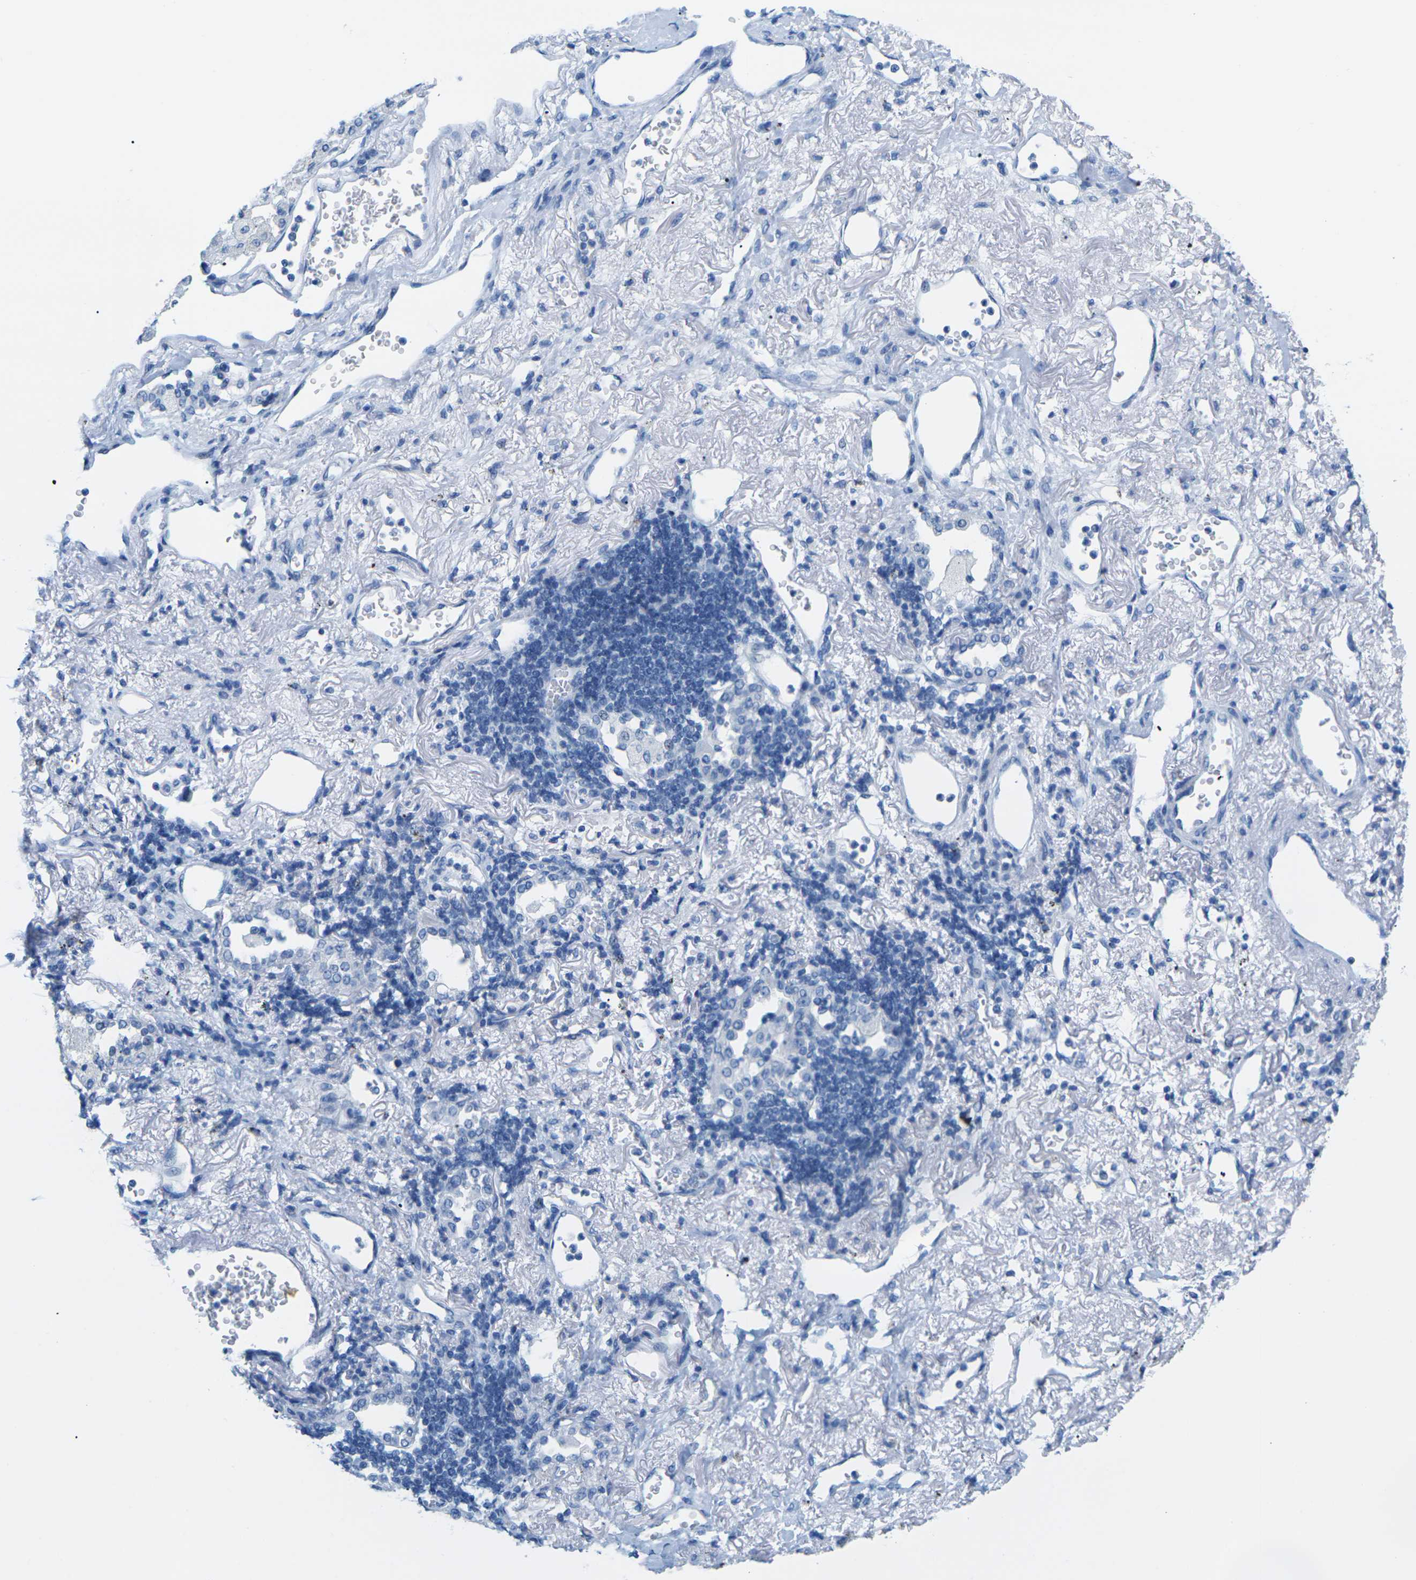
{"staining": {"intensity": "negative", "quantity": "none", "location": "none"}, "tissue": "lung cancer", "cell_type": "Tumor cells", "image_type": "cancer", "snomed": [{"axis": "morphology", "description": "Squamous cell carcinoma, NOS"}, {"axis": "topography", "description": "Lung"}], "caption": "Tumor cells show no significant protein expression in lung cancer.", "gene": "SLC12A1", "patient": {"sex": "female", "age": 73}}